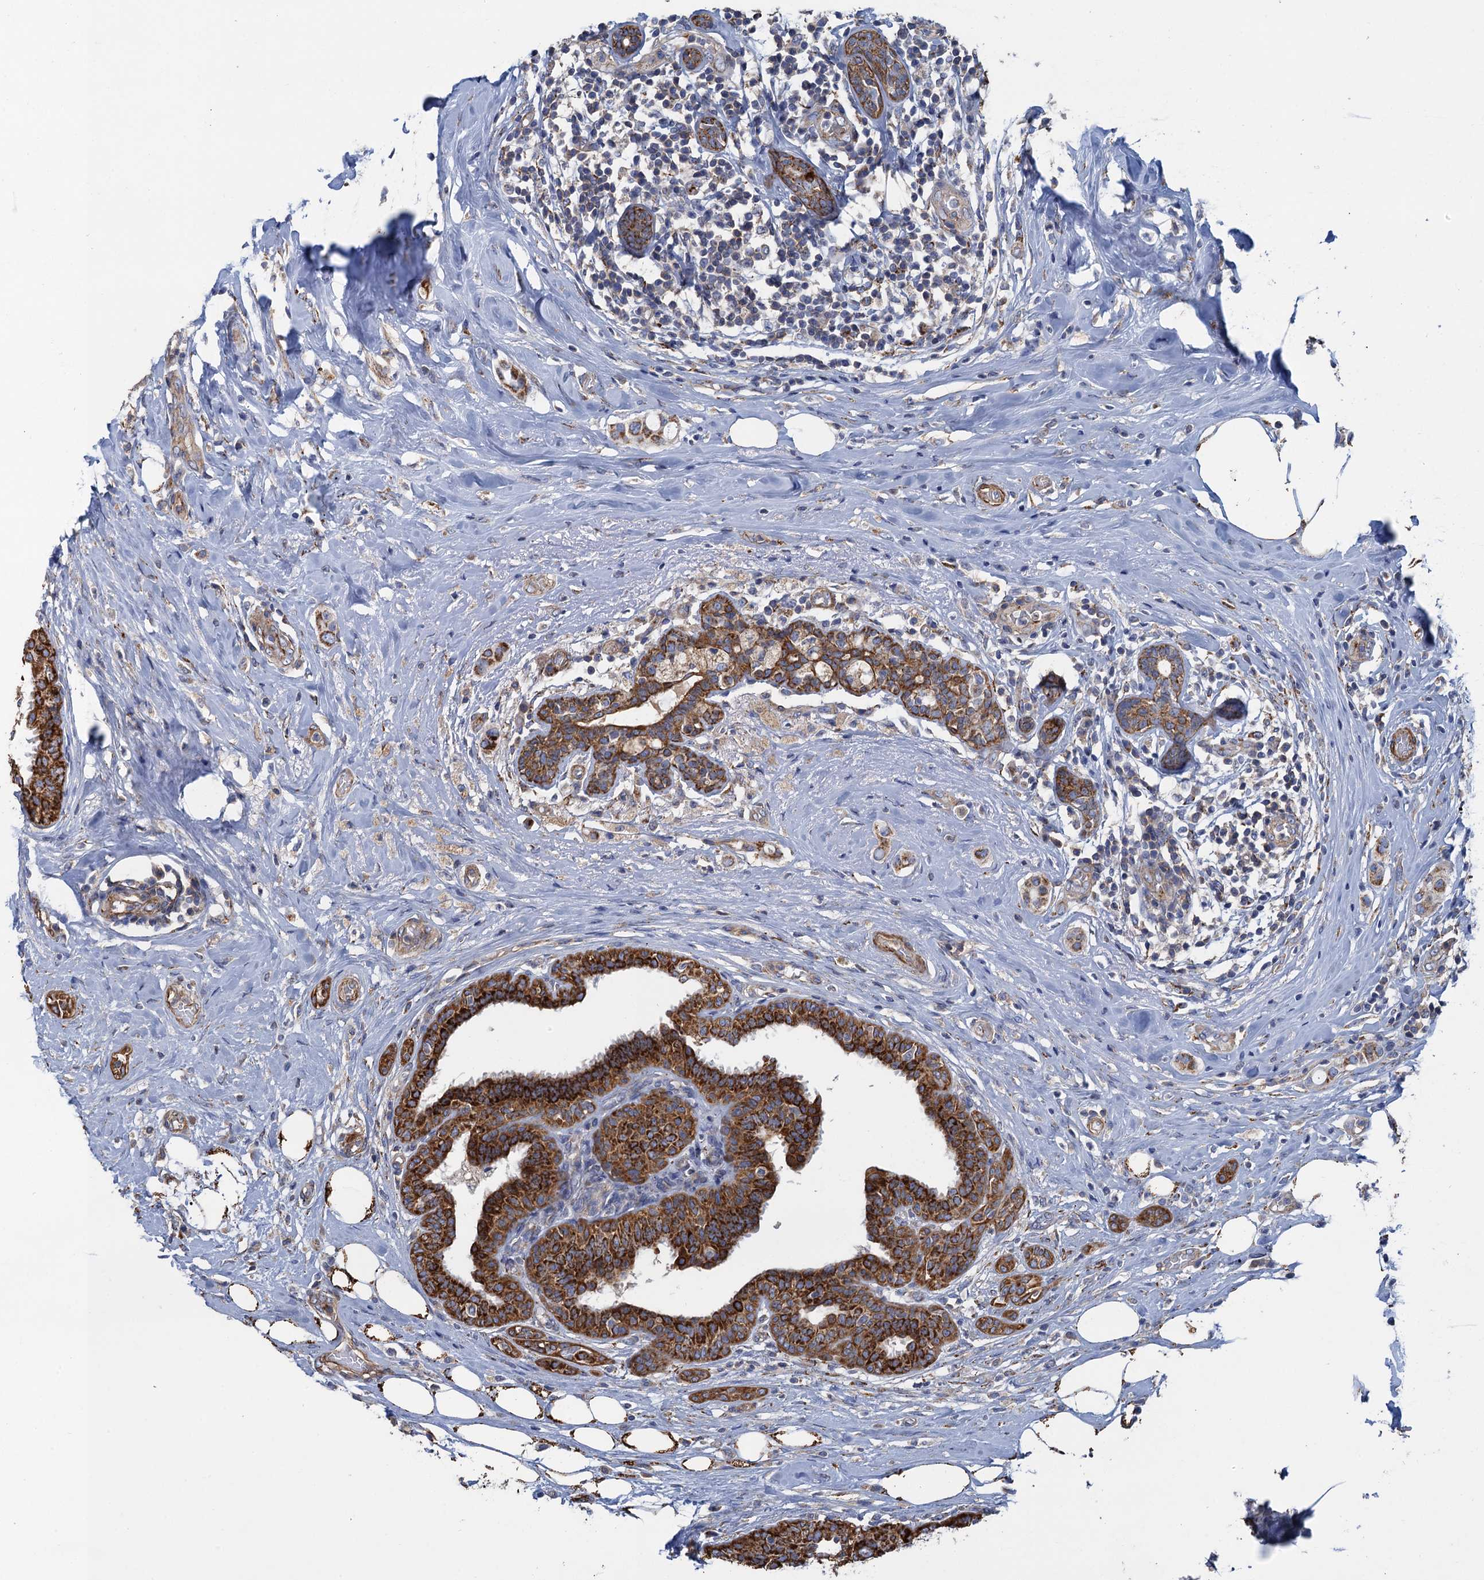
{"staining": {"intensity": "strong", "quantity": ">75%", "location": "cytoplasmic/membranous"}, "tissue": "breast cancer", "cell_type": "Tumor cells", "image_type": "cancer", "snomed": [{"axis": "morphology", "description": "Lobular carcinoma"}, {"axis": "topography", "description": "Breast"}], "caption": "Protein expression analysis of human breast cancer (lobular carcinoma) reveals strong cytoplasmic/membranous staining in approximately >75% of tumor cells.", "gene": "GCSH", "patient": {"sex": "female", "age": 51}}